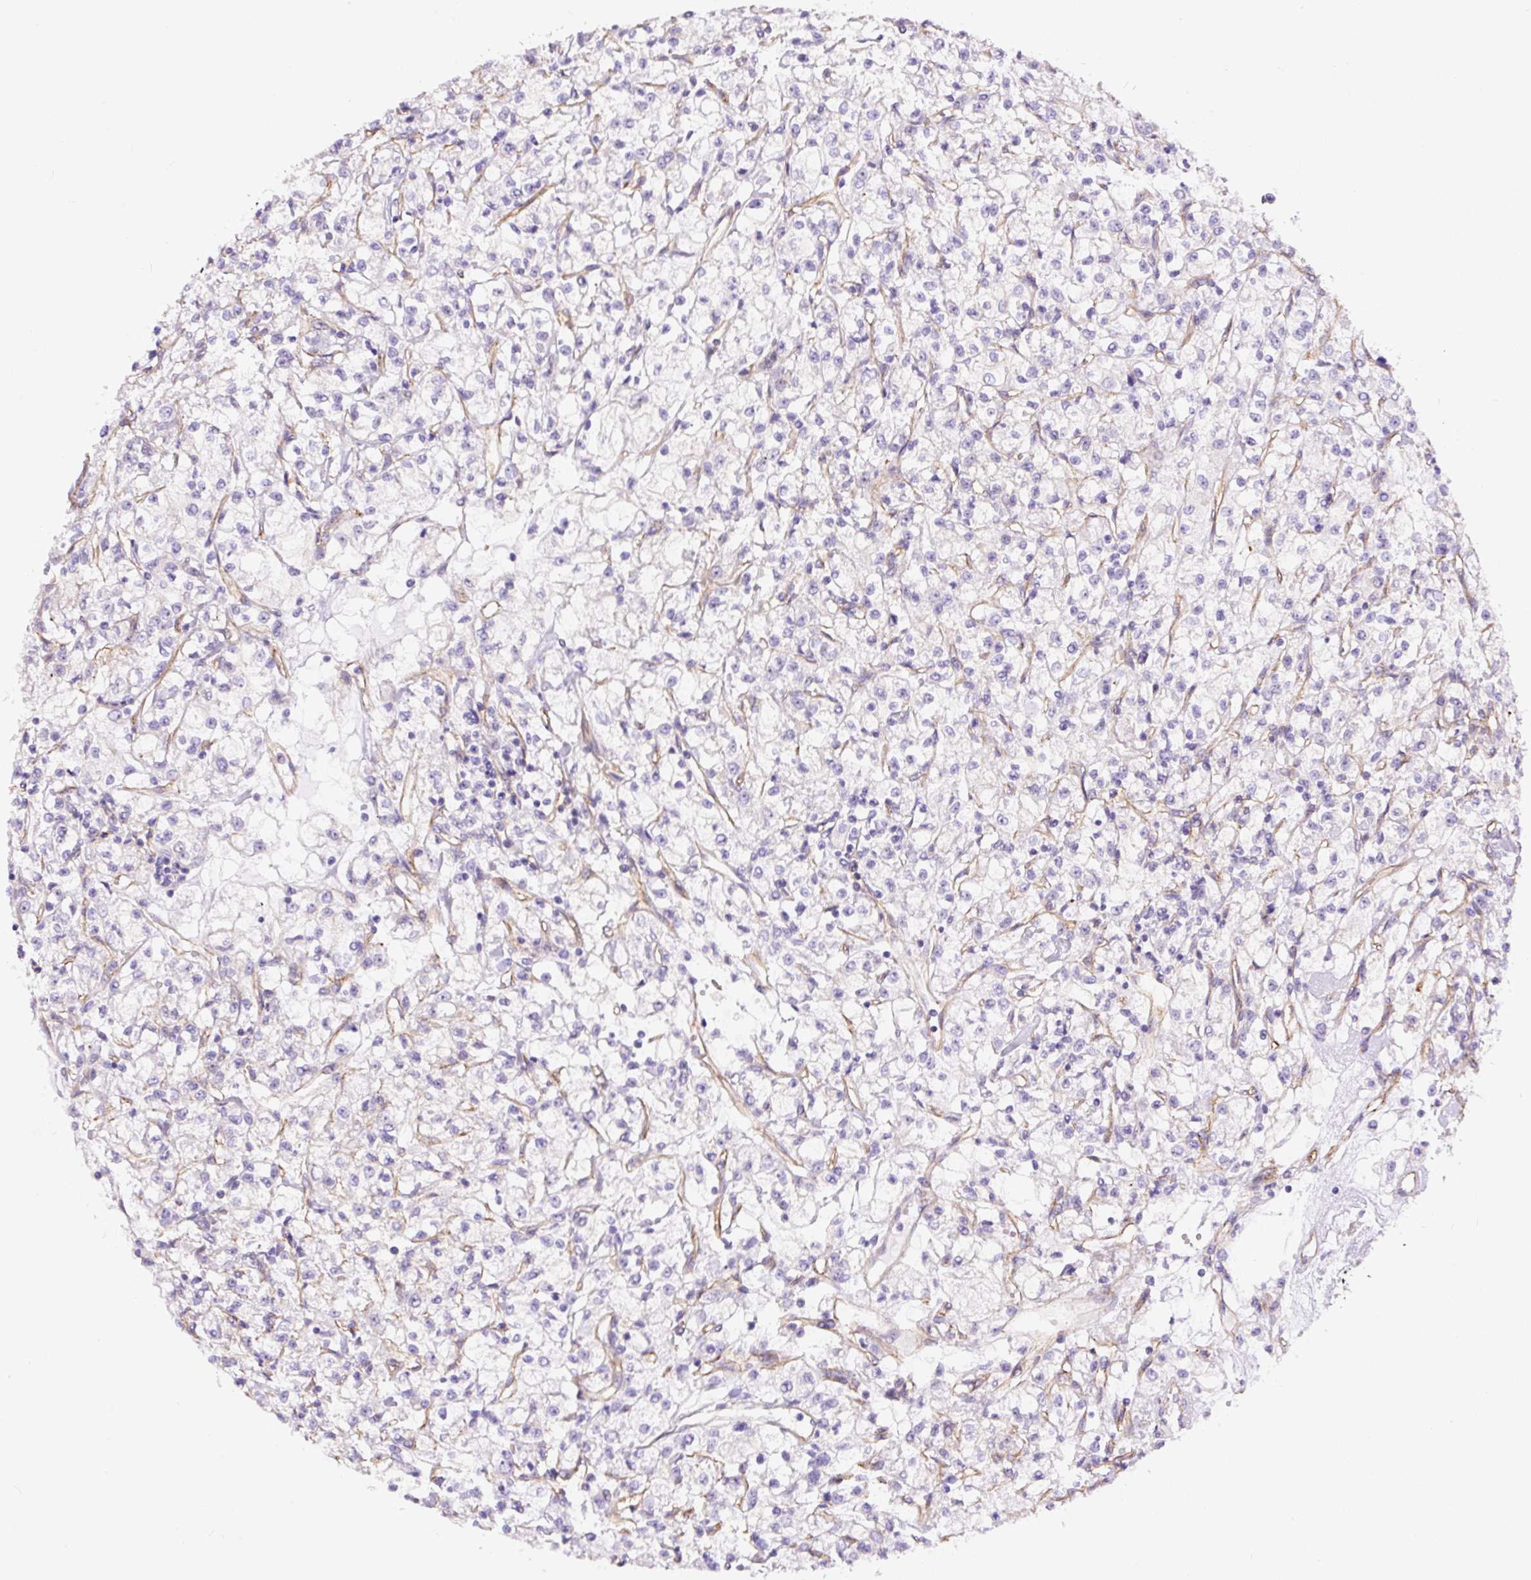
{"staining": {"intensity": "negative", "quantity": "none", "location": "none"}, "tissue": "renal cancer", "cell_type": "Tumor cells", "image_type": "cancer", "snomed": [{"axis": "morphology", "description": "Adenocarcinoma, NOS"}, {"axis": "topography", "description": "Kidney"}], "caption": "There is no significant positivity in tumor cells of renal cancer.", "gene": "MYO5C", "patient": {"sex": "female", "age": 59}}